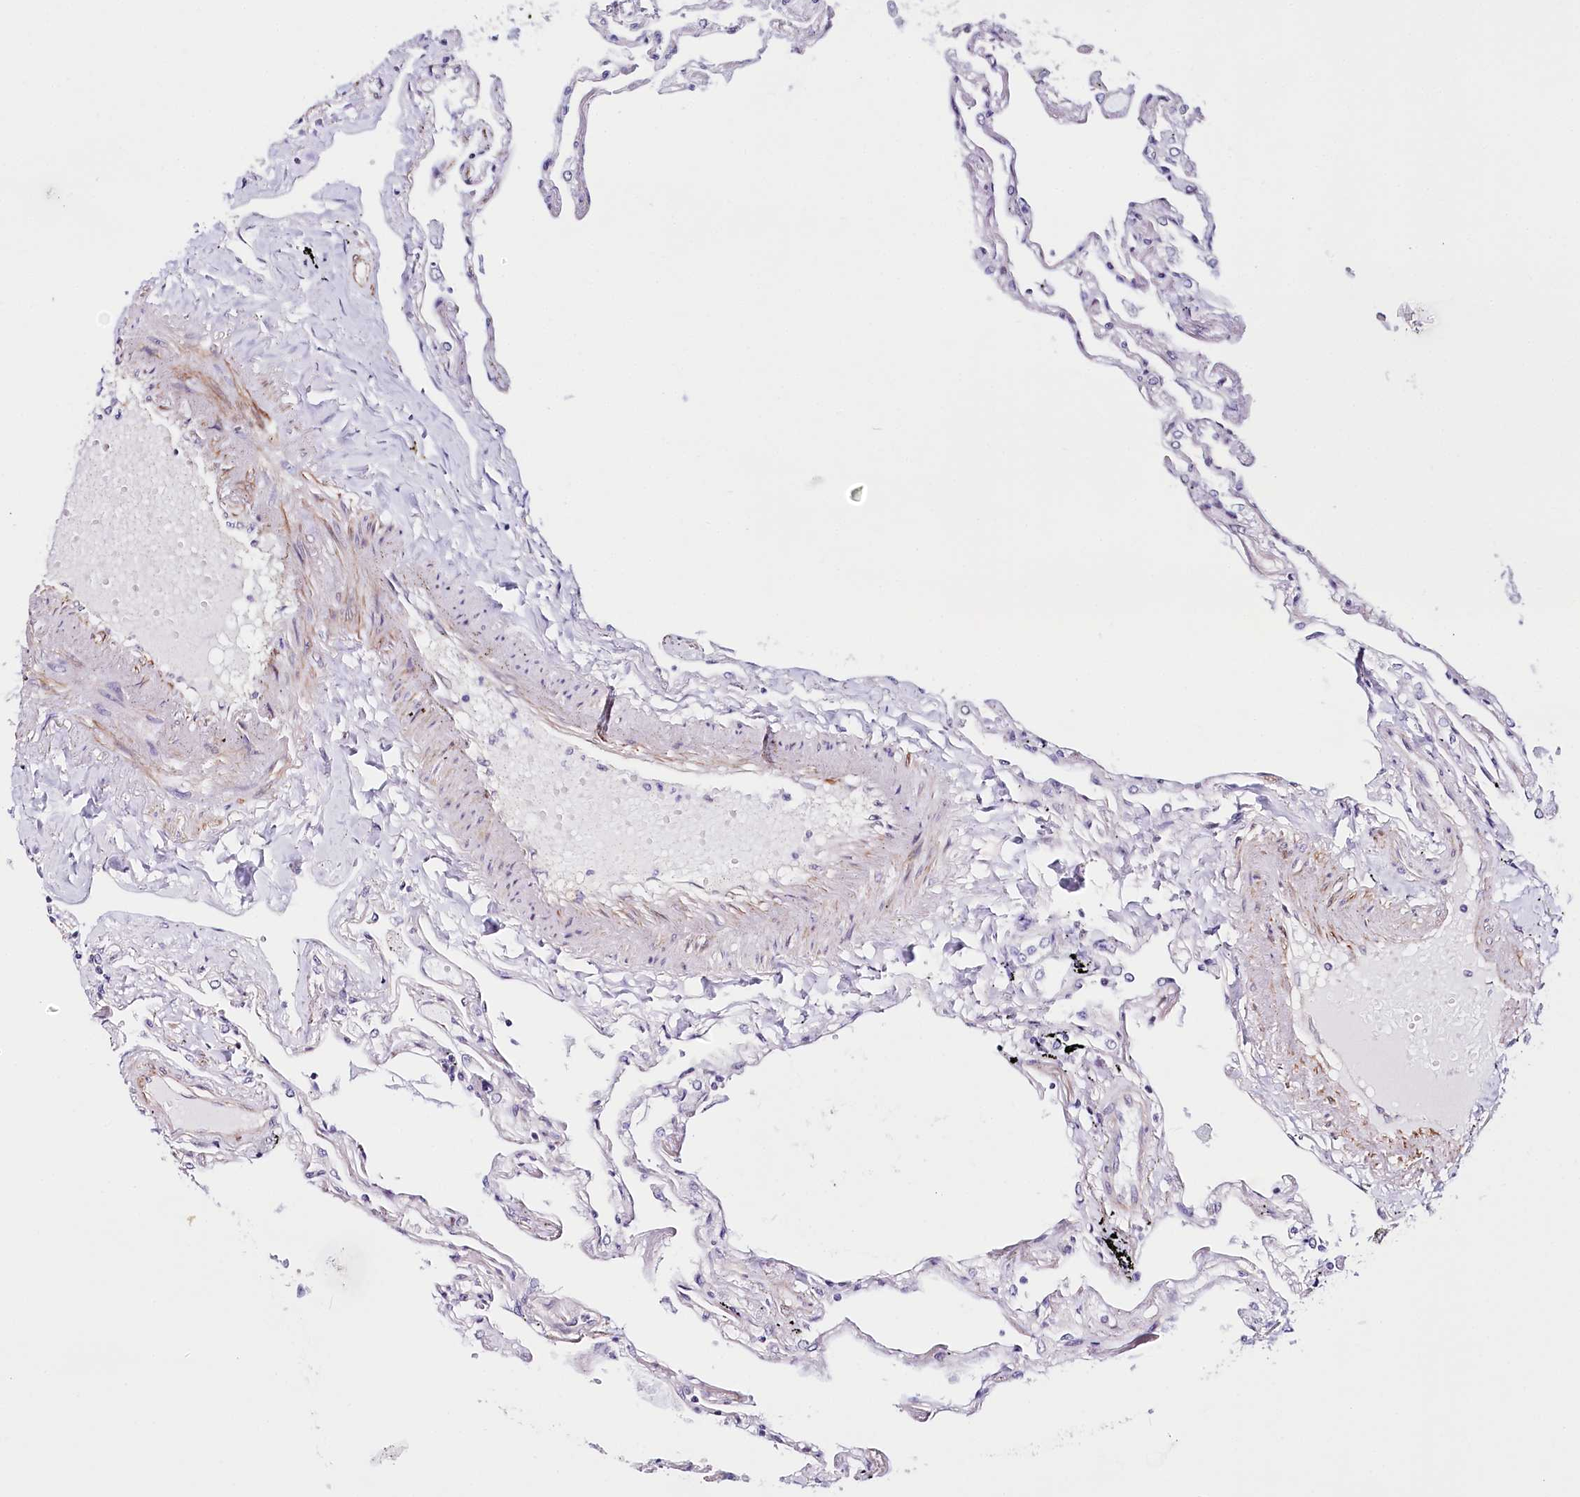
{"staining": {"intensity": "negative", "quantity": "none", "location": "none"}, "tissue": "lung", "cell_type": "Alveolar cells", "image_type": "normal", "snomed": [{"axis": "morphology", "description": "Normal tissue, NOS"}, {"axis": "topography", "description": "Lung"}], "caption": "Protein analysis of unremarkable lung reveals no significant staining in alveolar cells.", "gene": "PPP2R5B", "patient": {"sex": "female", "age": 67}}